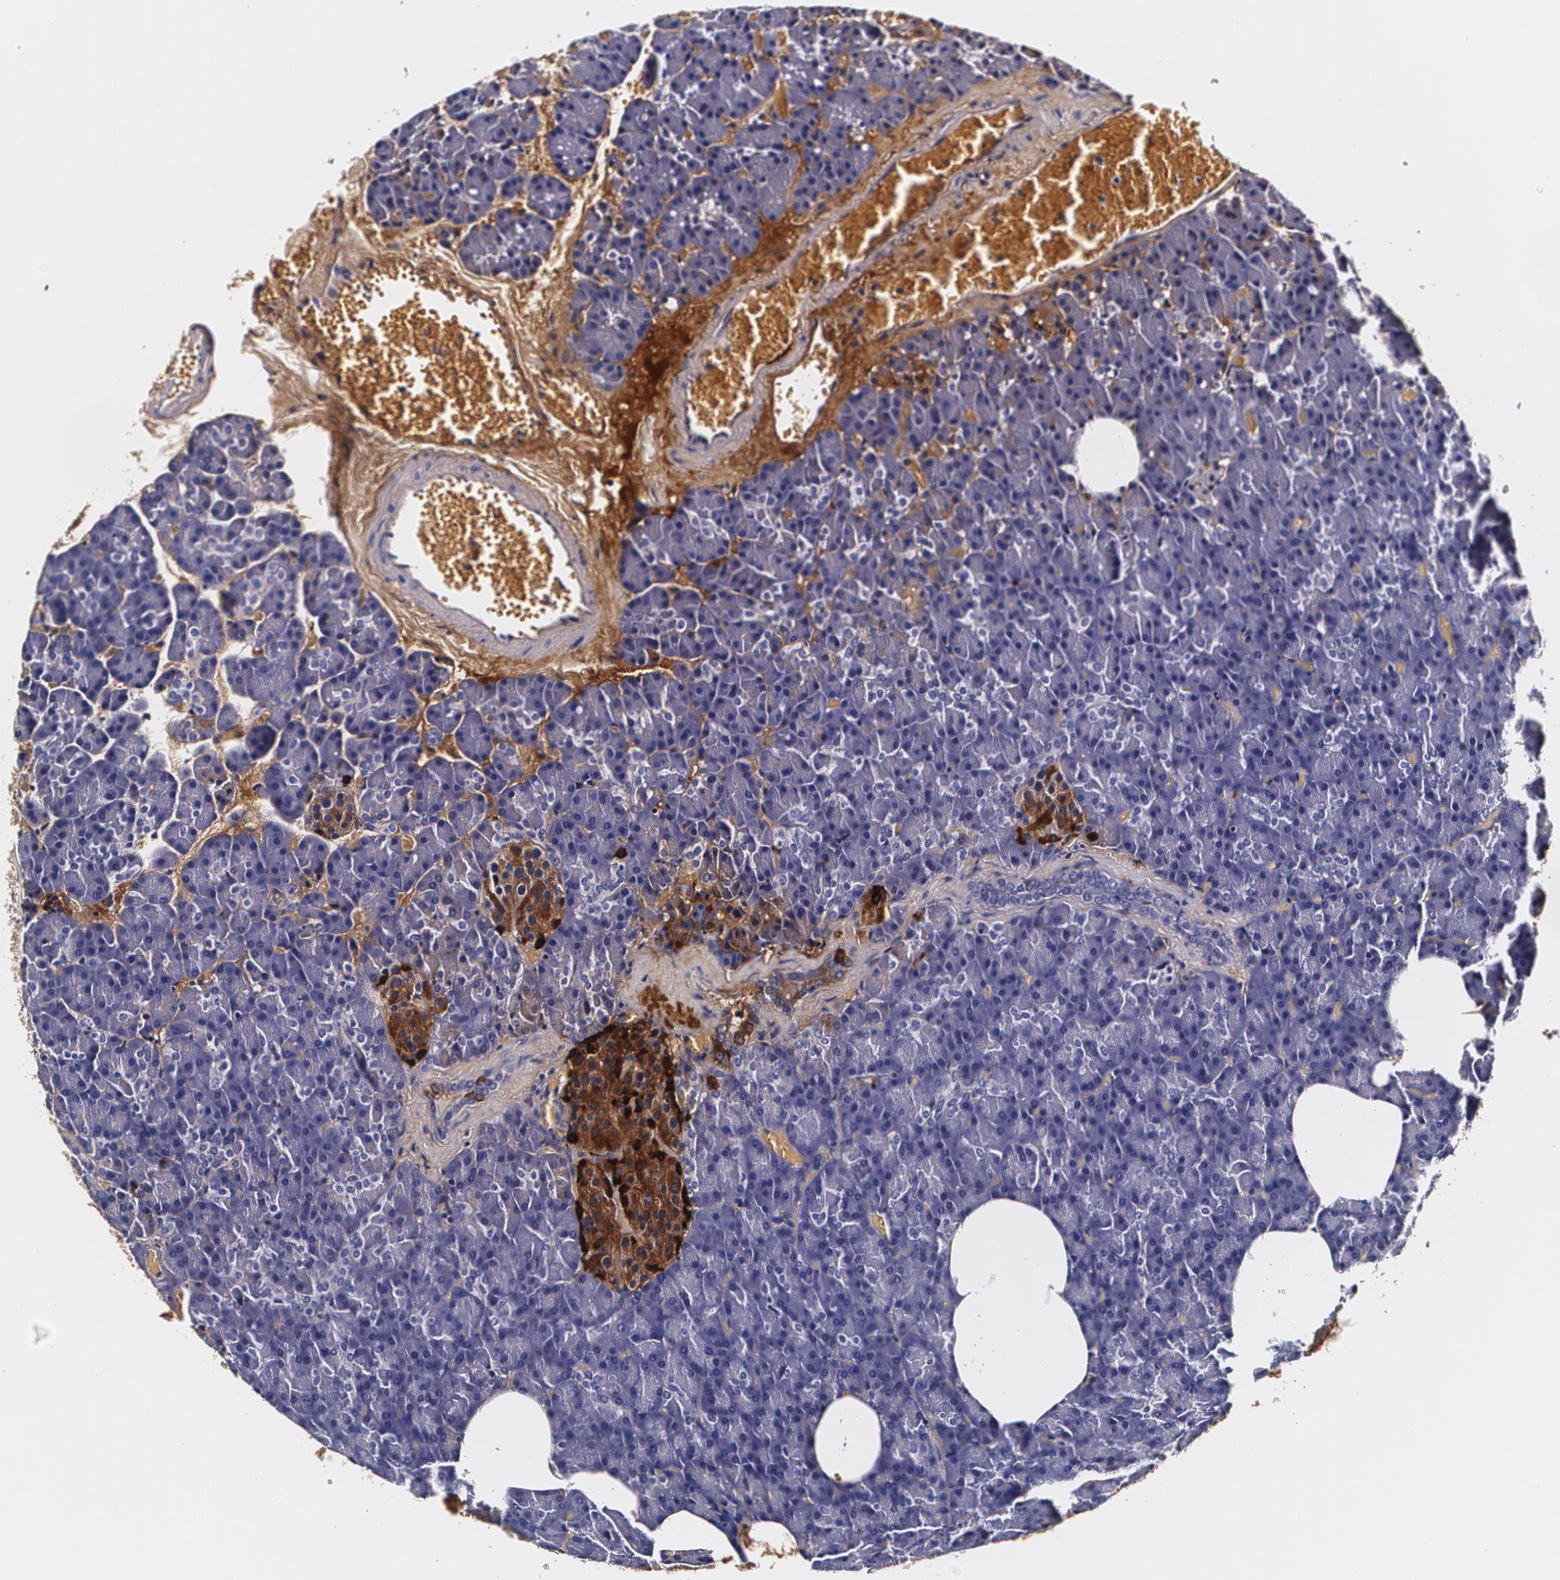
{"staining": {"intensity": "moderate", "quantity": ">75%", "location": "cytoplasmic/membranous"}, "tissue": "carcinoid", "cell_type": "Tumor cells", "image_type": "cancer", "snomed": [{"axis": "morphology", "description": "Normal tissue, NOS"}, {"axis": "morphology", "description": "Carcinoid, malignant, NOS"}, {"axis": "topography", "description": "Pancreas"}], "caption": "The image demonstrates staining of malignant carcinoid, revealing moderate cytoplasmic/membranous protein expression (brown color) within tumor cells.", "gene": "TTR", "patient": {"sex": "female", "age": 35}}